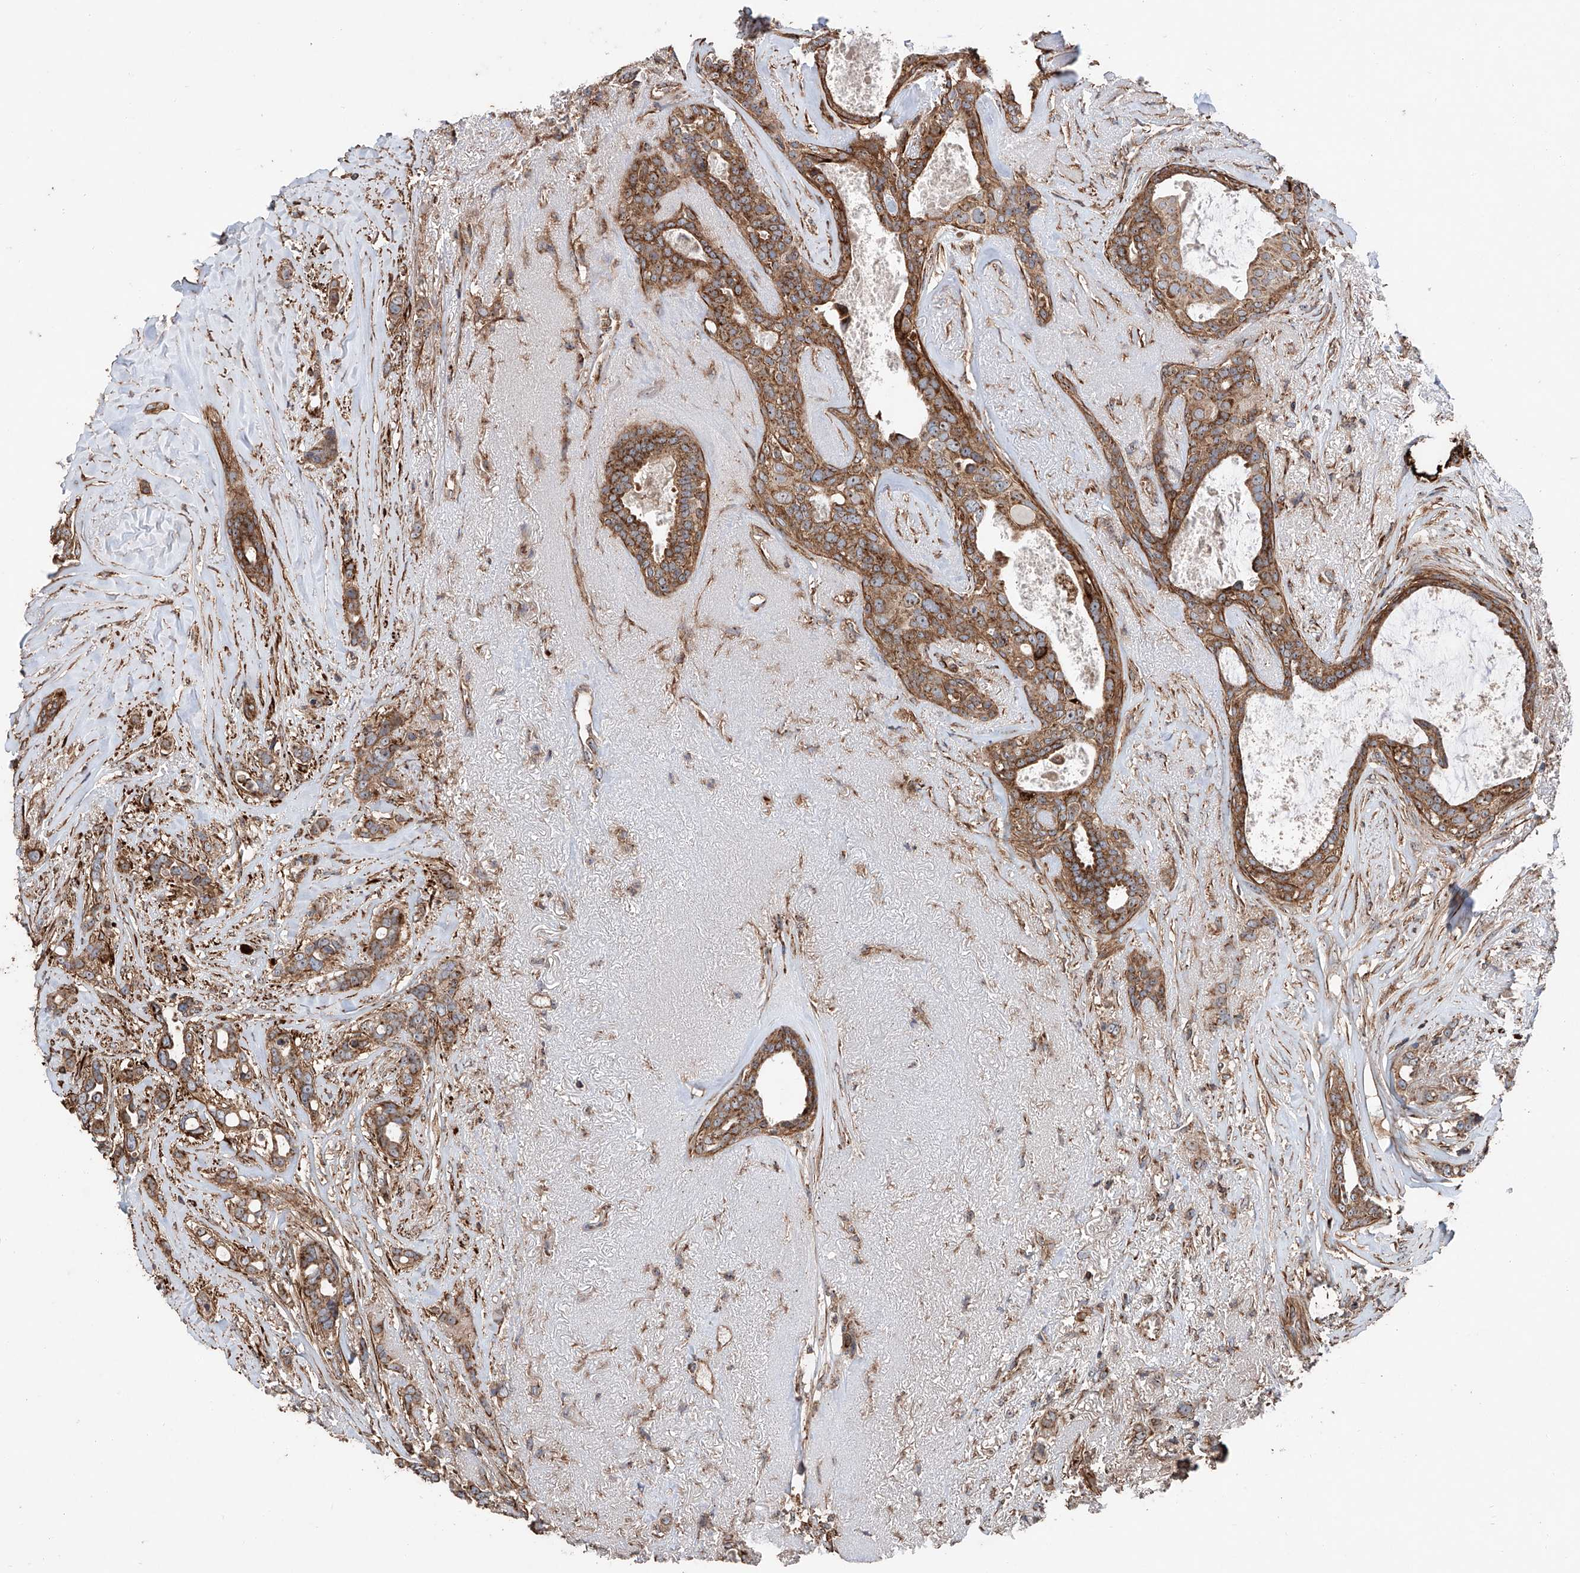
{"staining": {"intensity": "moderate", "quantity": ">75%", "location": "cytoplasmic/membranous"}, "tissue": "breast cancer", "cell_type": "Tumor cells", "image_type": "cancer", "snomed": [{"axis": "morphology", "description": "Lobular carcinoma"}, {"axis": "topography", "description": "Breast"}], "caption": "IHC image of lobular carcinoma (breast) stained for a protein (brown), which demonstrates medium levels of moderate cytoplasmic/membranous positivity in about >75% of tumor cells.", "gene": "PISD", "patient": {"sex": "female", "age": 51}}